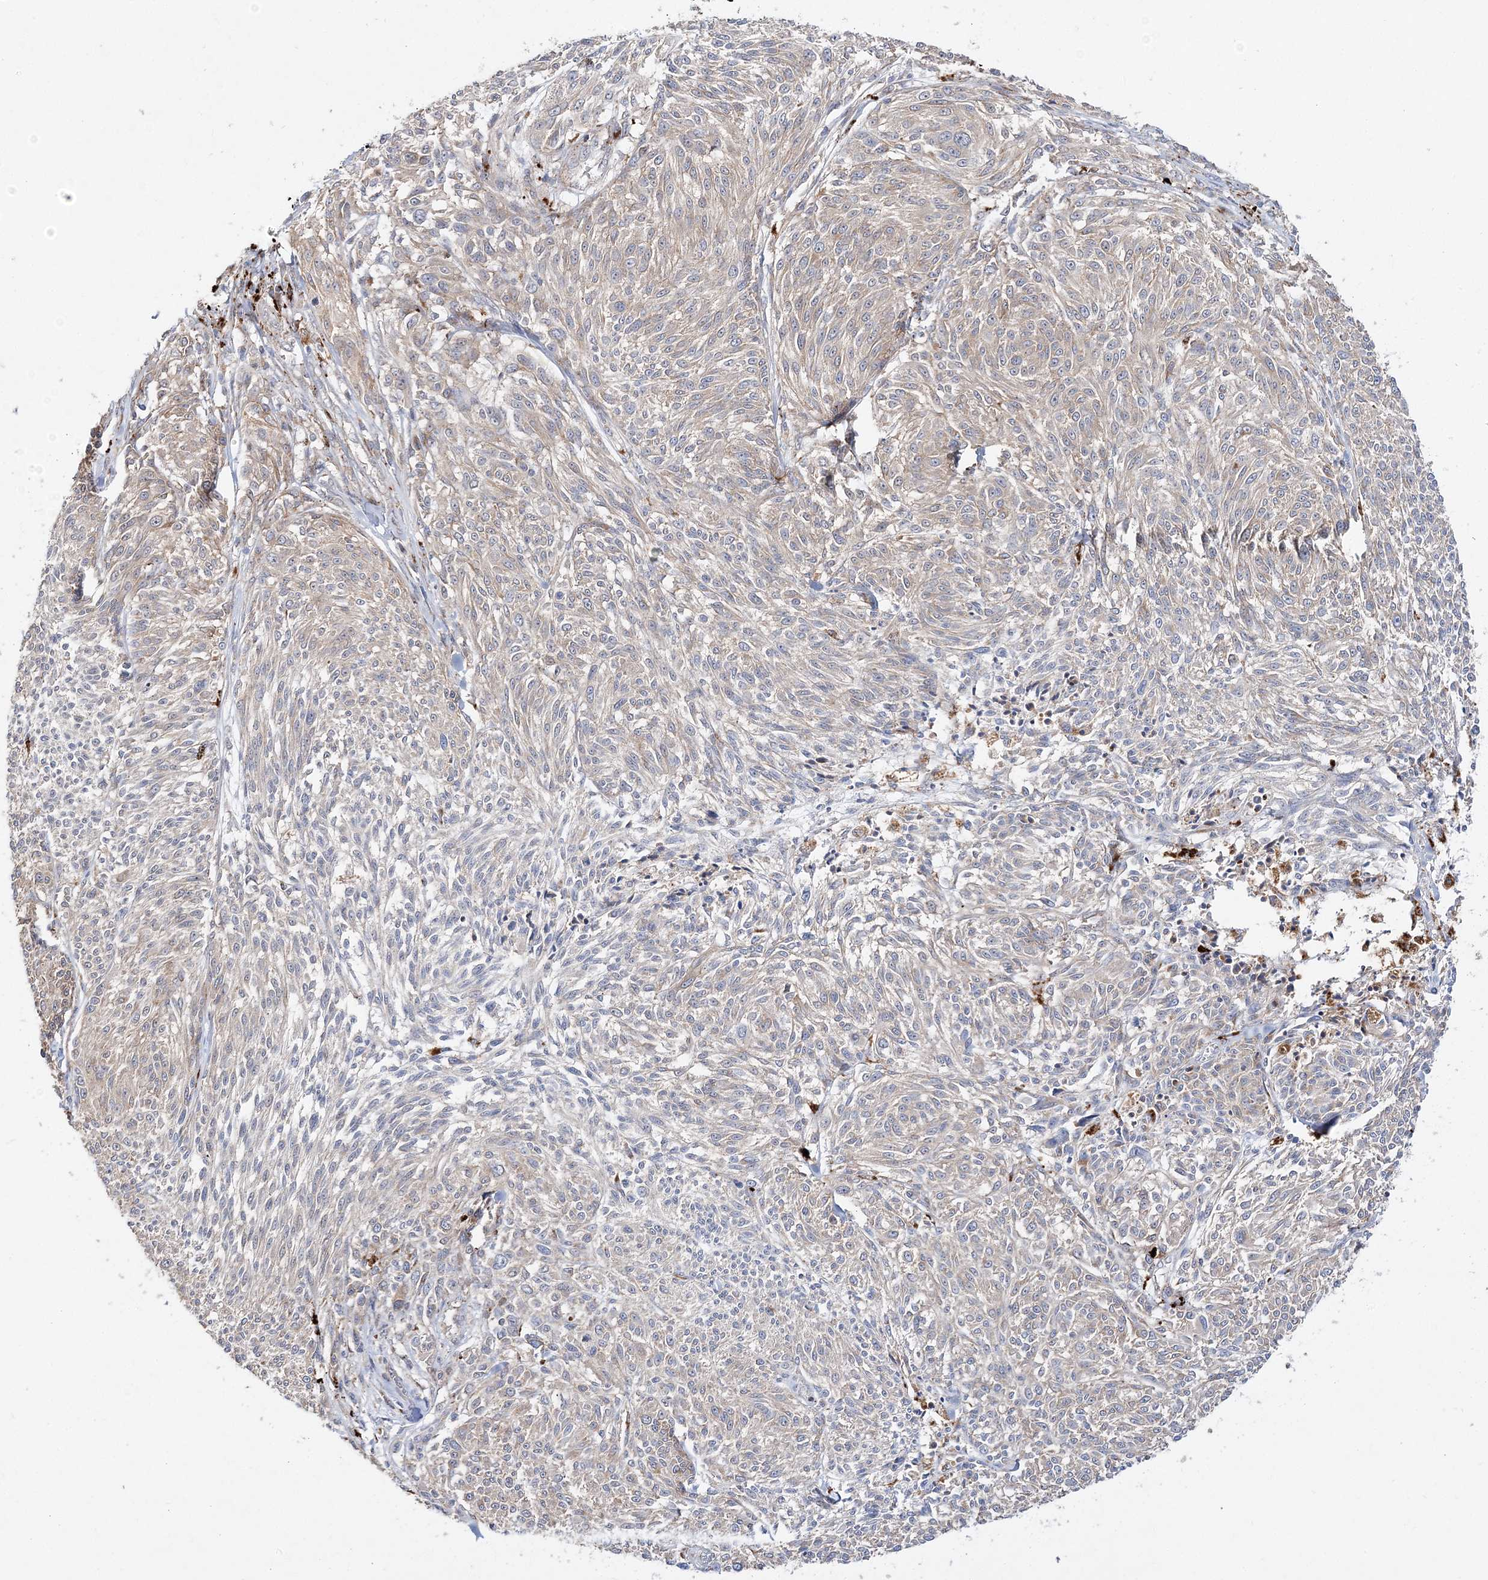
{"staining": {"intensity": "moderate", "quantity": "25%-75%", "location": "cytoplasmic/membranous"}, "tissue": "melanoma", "cell_type": "Tumor cells", "image_type": "cancer", "snomed": [{"axis": "morphology", "description": "Malignant melanoma, NOS"}, {"axis": "topography", "description": "Skin of trunk"}], "caption": "Melanoma was stained to show a protein in brown. There is medium levels of moderate cytoplasmic/membranous expression in approximately 25%-75% of tumor cells.", "gene": "C3orf38", "patient": {"sex": "male", "age": 71}}